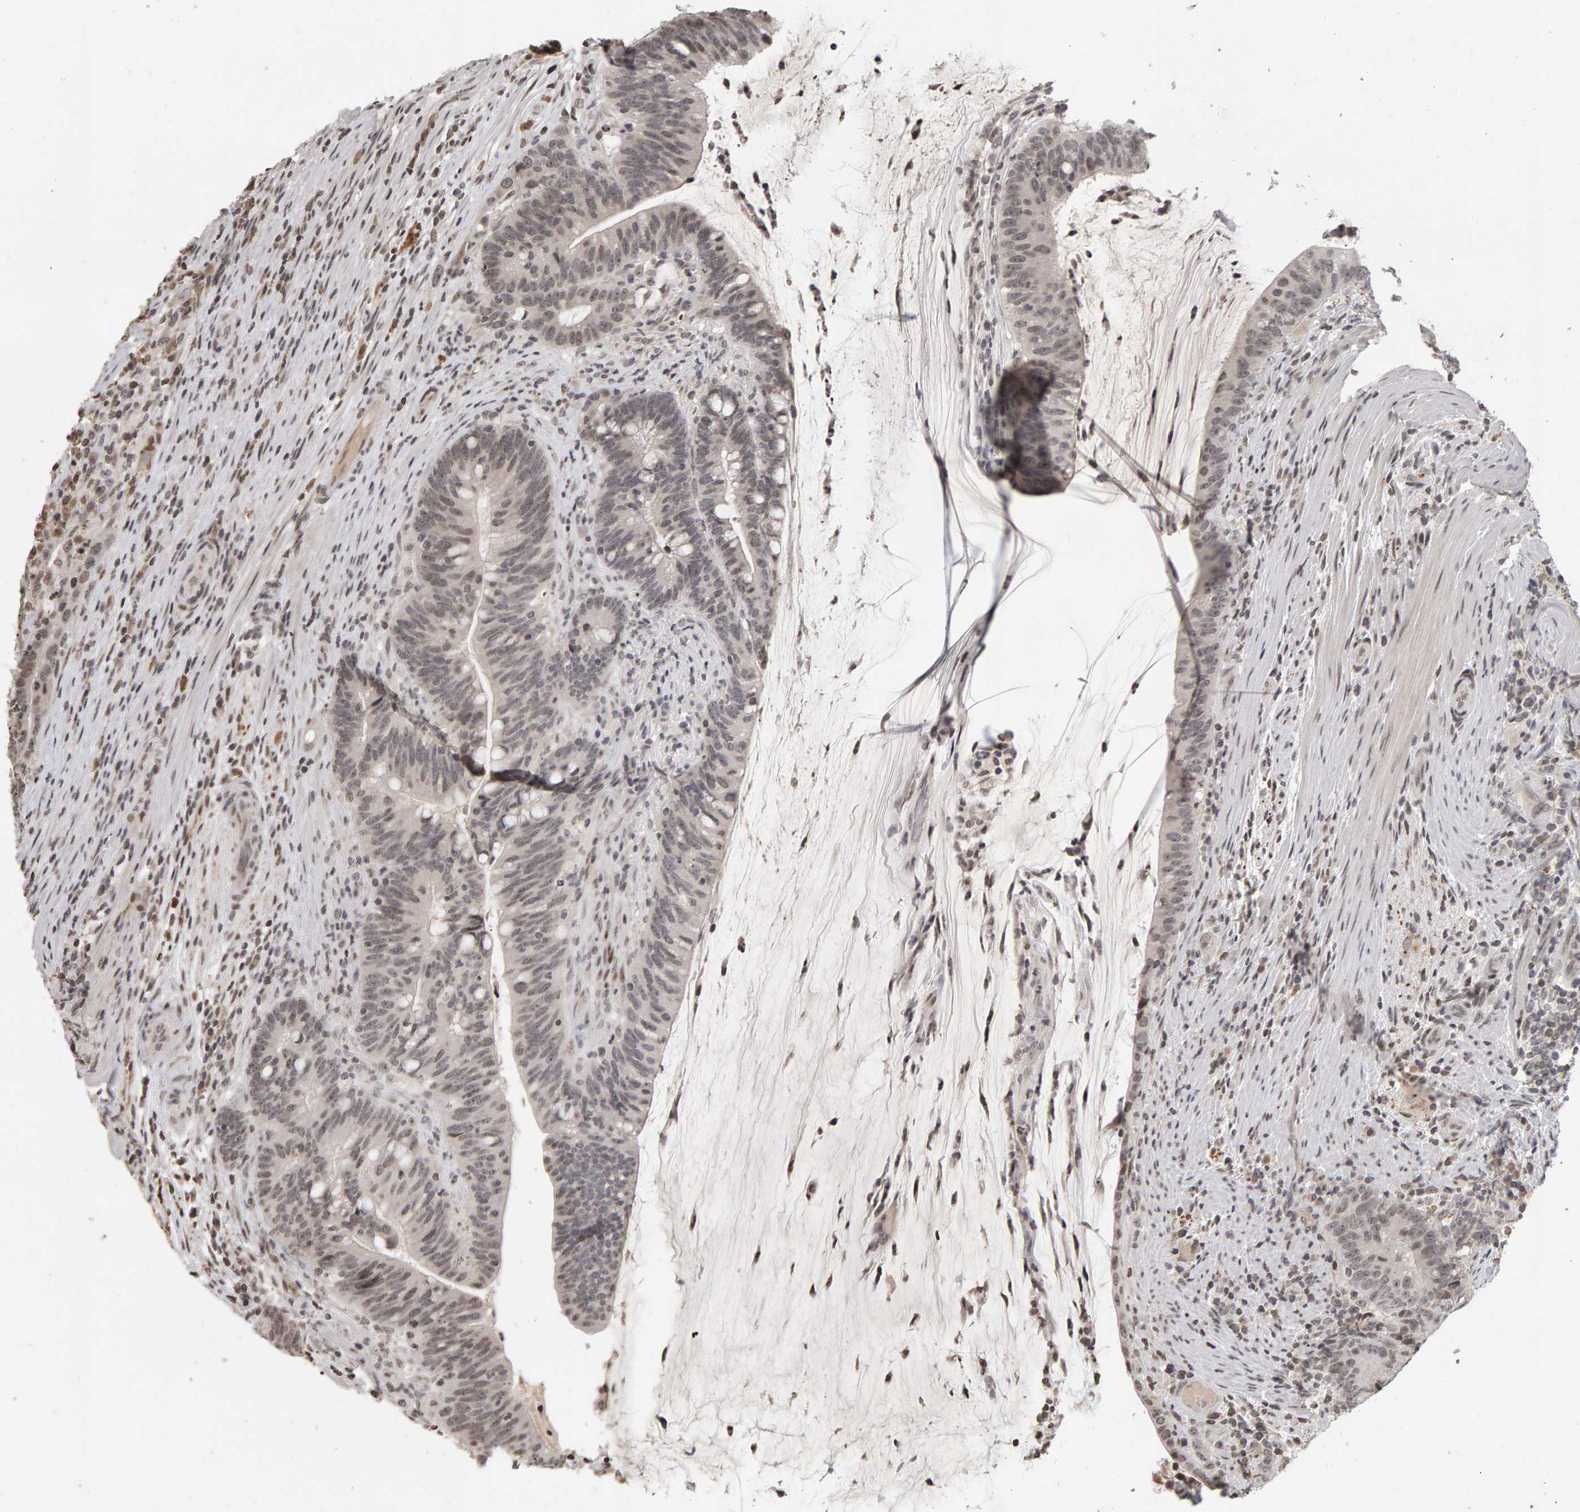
{"staining": {"intensity": "weak", "quantity": ">75%", "location": "nuclear"}, "tissue": "colorectal cancer", "cell_type": "Tumor cells", "image_type": "cancer", "snomed": [{"axis": "morphology", "description": "Adenocarcinoma, NOS"}, {"axis": "topography", "description": "Colon"}], "caption": "Immunohistochemical staining of colorectal adenocarcinoma shows low levels of weak nuclear protein expression in about >75% of tumor cells.", "gene": "TRAM1", "patient": {"sex": "female", "age": 66}}